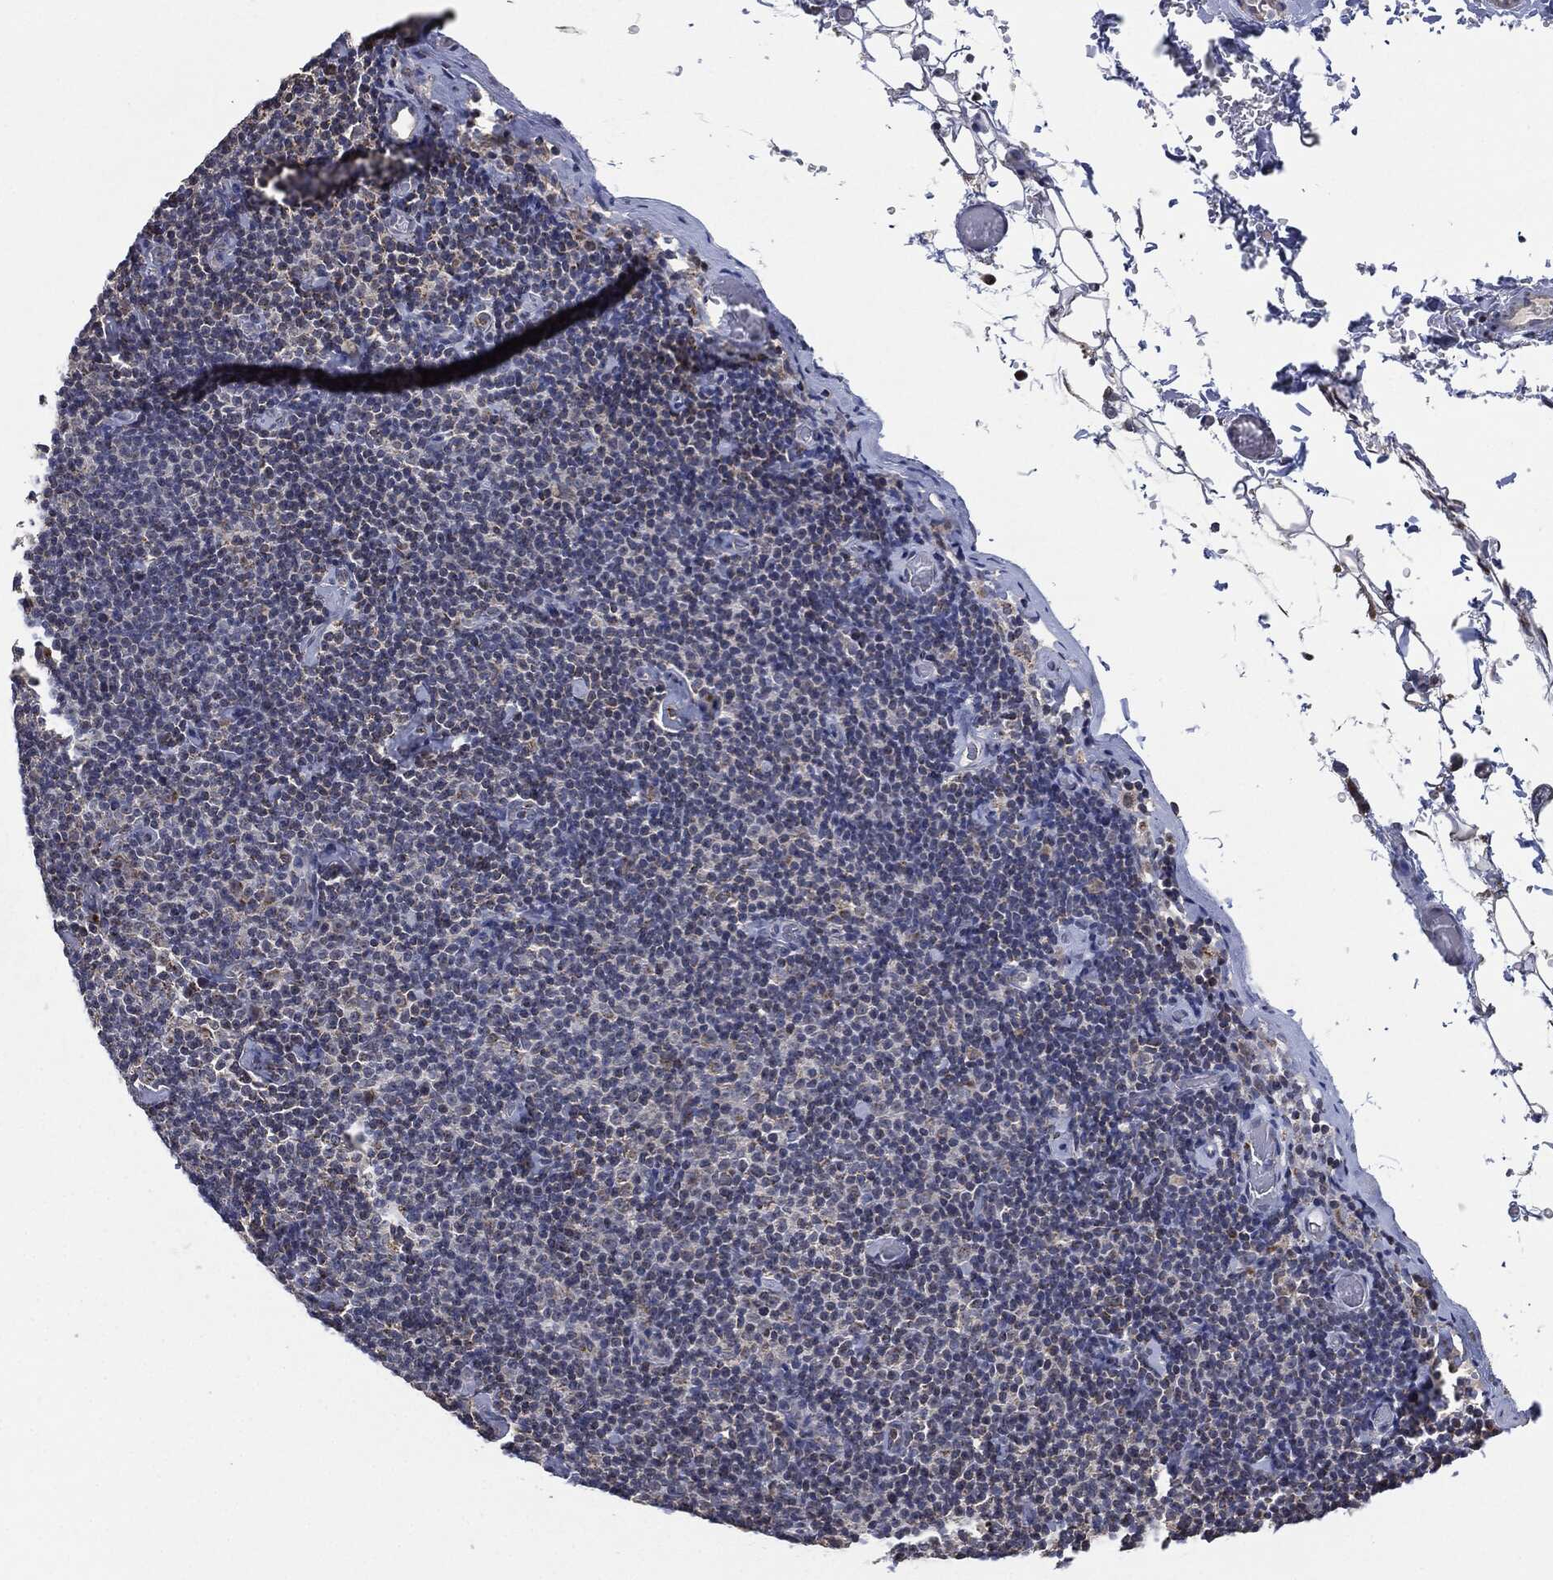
{"staining": {"intensity": "negative", "quantity": "none", "location": "none"}, "tissue": "lymphoma", "cell_type": "Tumor cells", "image_type": "cancer", "snomed": [{"axis": "morphology", "description": "Malignant lymphoma, non-Hodgkin's type, Low grade"}, {"axis": "topography", "description": "Lymph node"}], "caption": "The photomicrograph displays no staining of tumor cells in malignant lymphoma, non-Hodgkin's type (low-grade). (DAB (3,3'-diaminobenzidine) immunohistochemistry (IHC), high magnification).", "gene": "NDUFV2", "patient": {"sex": "male", "age": 81}}